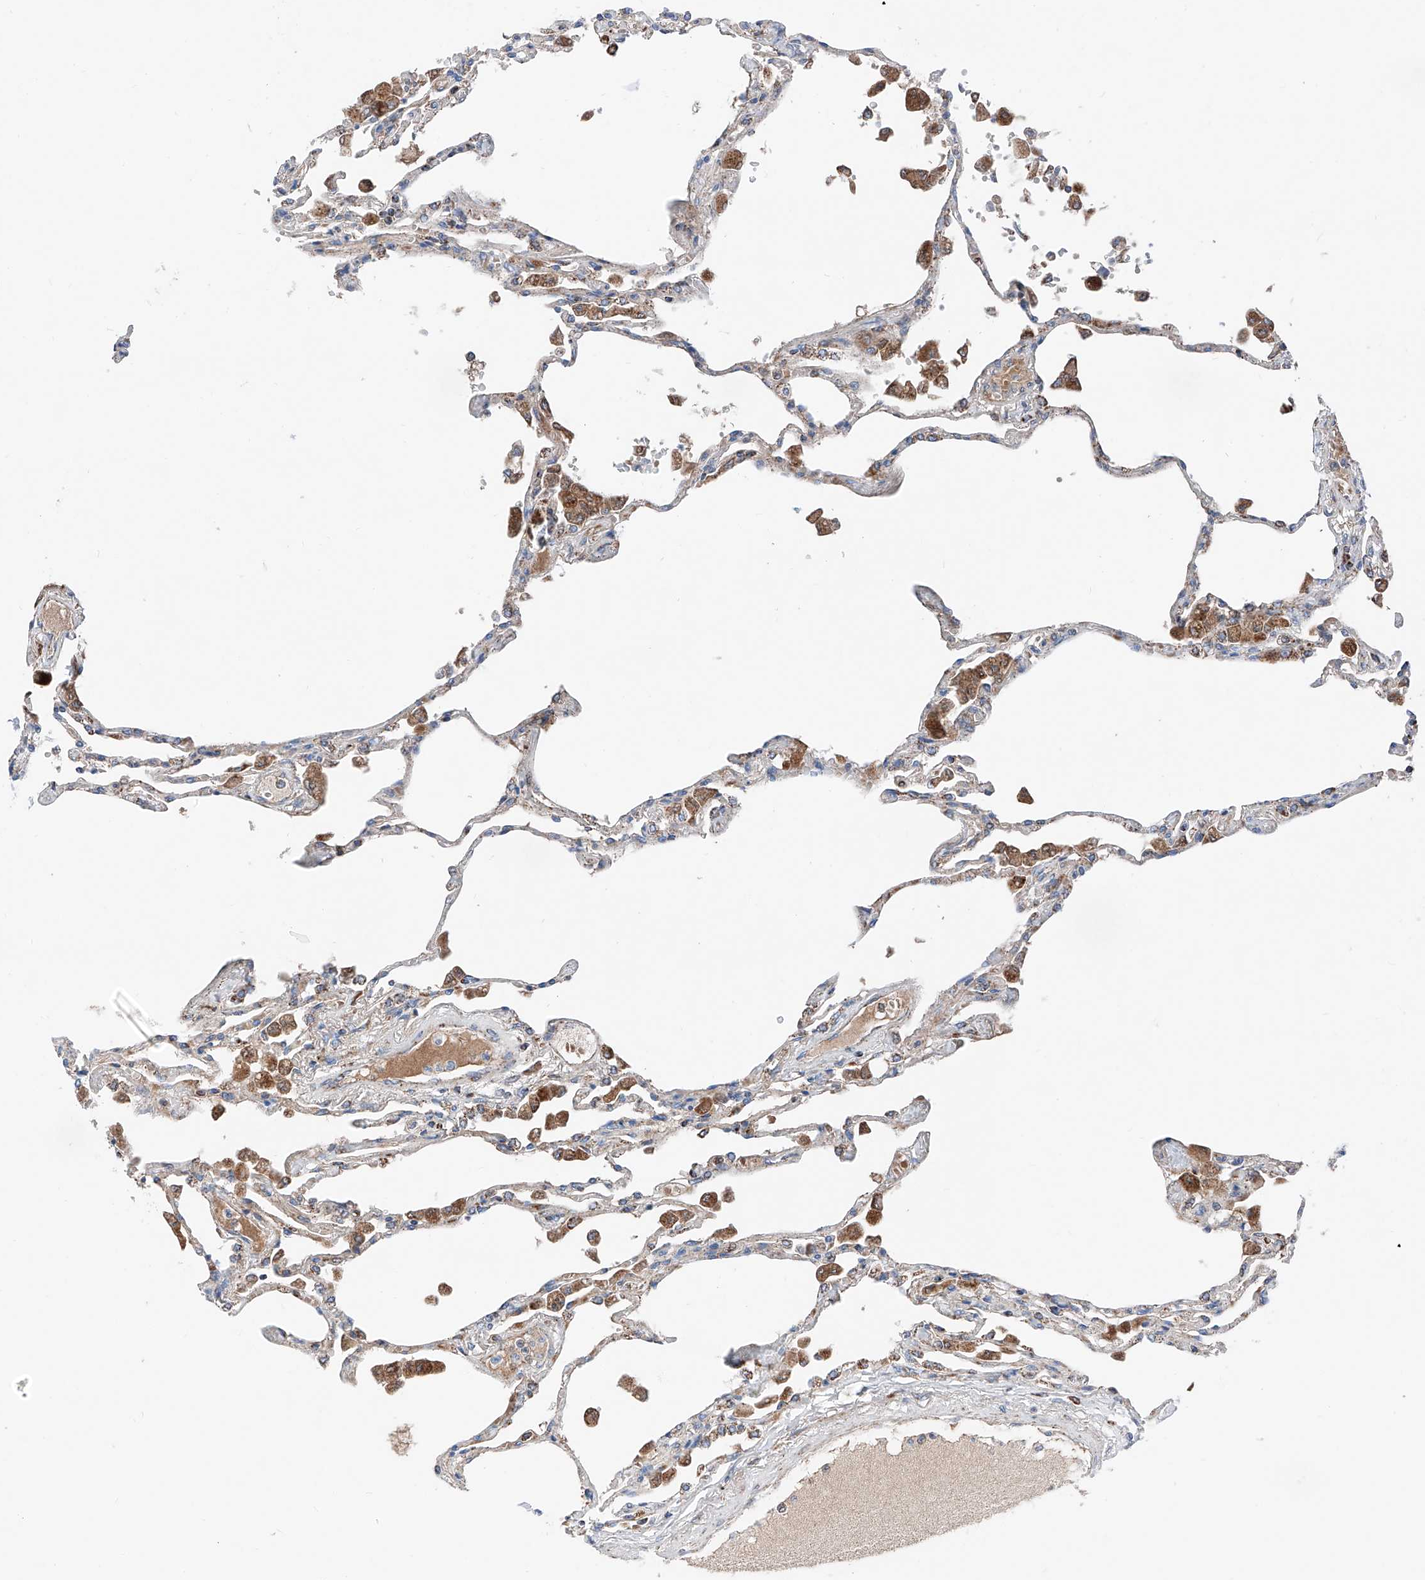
{"staining": {"intensity": "moderate", "quantity": "<25%", "location": "cytoplasmic/membranous"}, "tissue": "lung", "cell_type": "Alveolar cells", "image_type": "normal", "snomed": [{"axis": "morphology", "description": "Normal tissue, NOS"}, {"axis": "topography", "description": "Bronchus"}, {"axis": "topography", "description": "Lung"}], "caption": "About <25% of alveolar cells in normal human lung exhibit moderate cytoplasmic/membranous protein positivity as visualized by brown immunohistochemical staining.", "gene": "MRAP", "patient": {"sex": "female", "age": 49}}